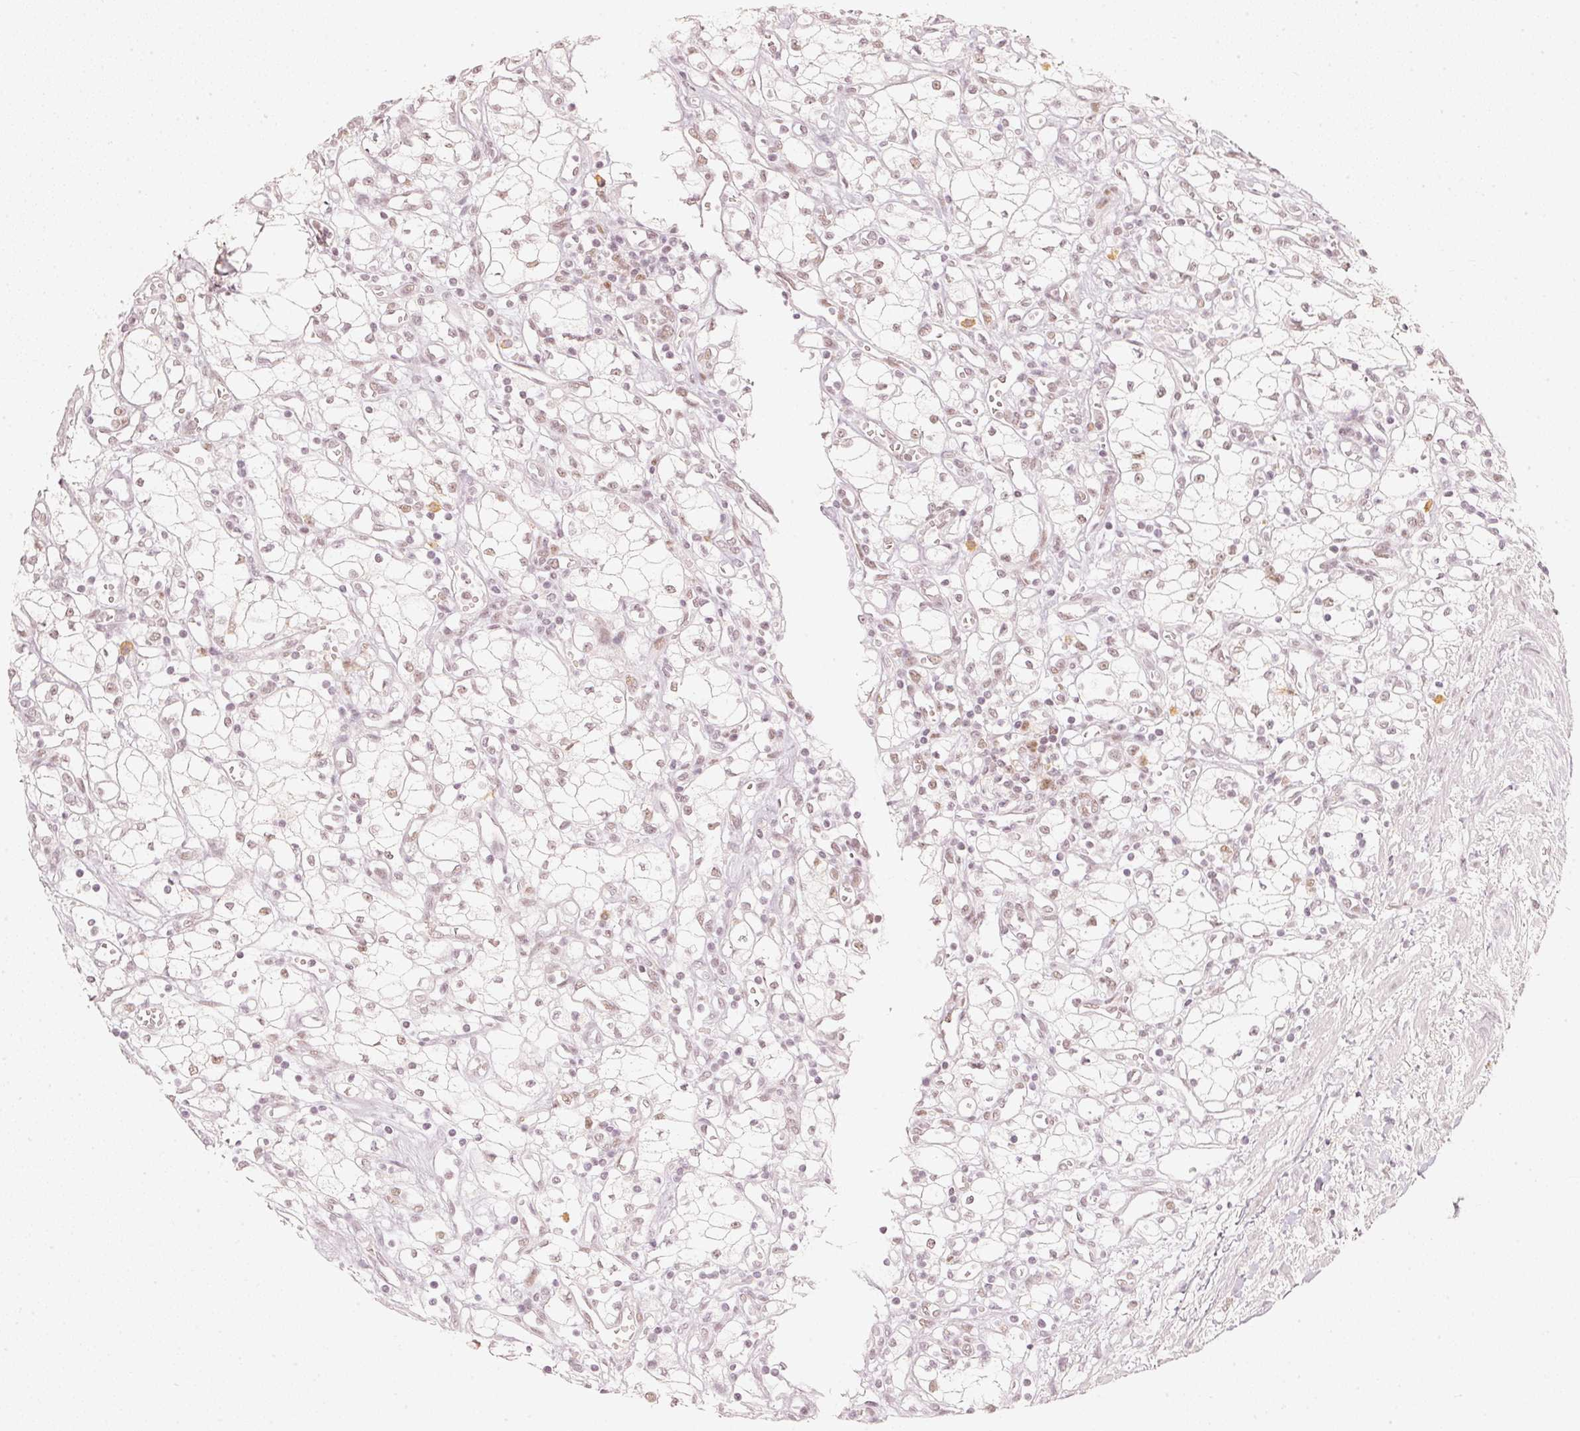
{"staining": {"intensity": "weak", "quantity": ">75%", "location": "nuclear"}, "tissue": "renal cancer", "cell_type": "Tumor cells", "image_type": "cancer", "snomed": [{"axis": "morphology", "description": "Adenocarcinoma, NOS"}, {"axis": "topography", "description": "Kidney"}], "caption": "Protein expression analysis of renal cancer (adenocarcinoma) demonstrates weak nuclear expression in approximately >75% of tumor cells.", "gene": "PPP1R10", "patient": {"sex": "male", "age": 59}}